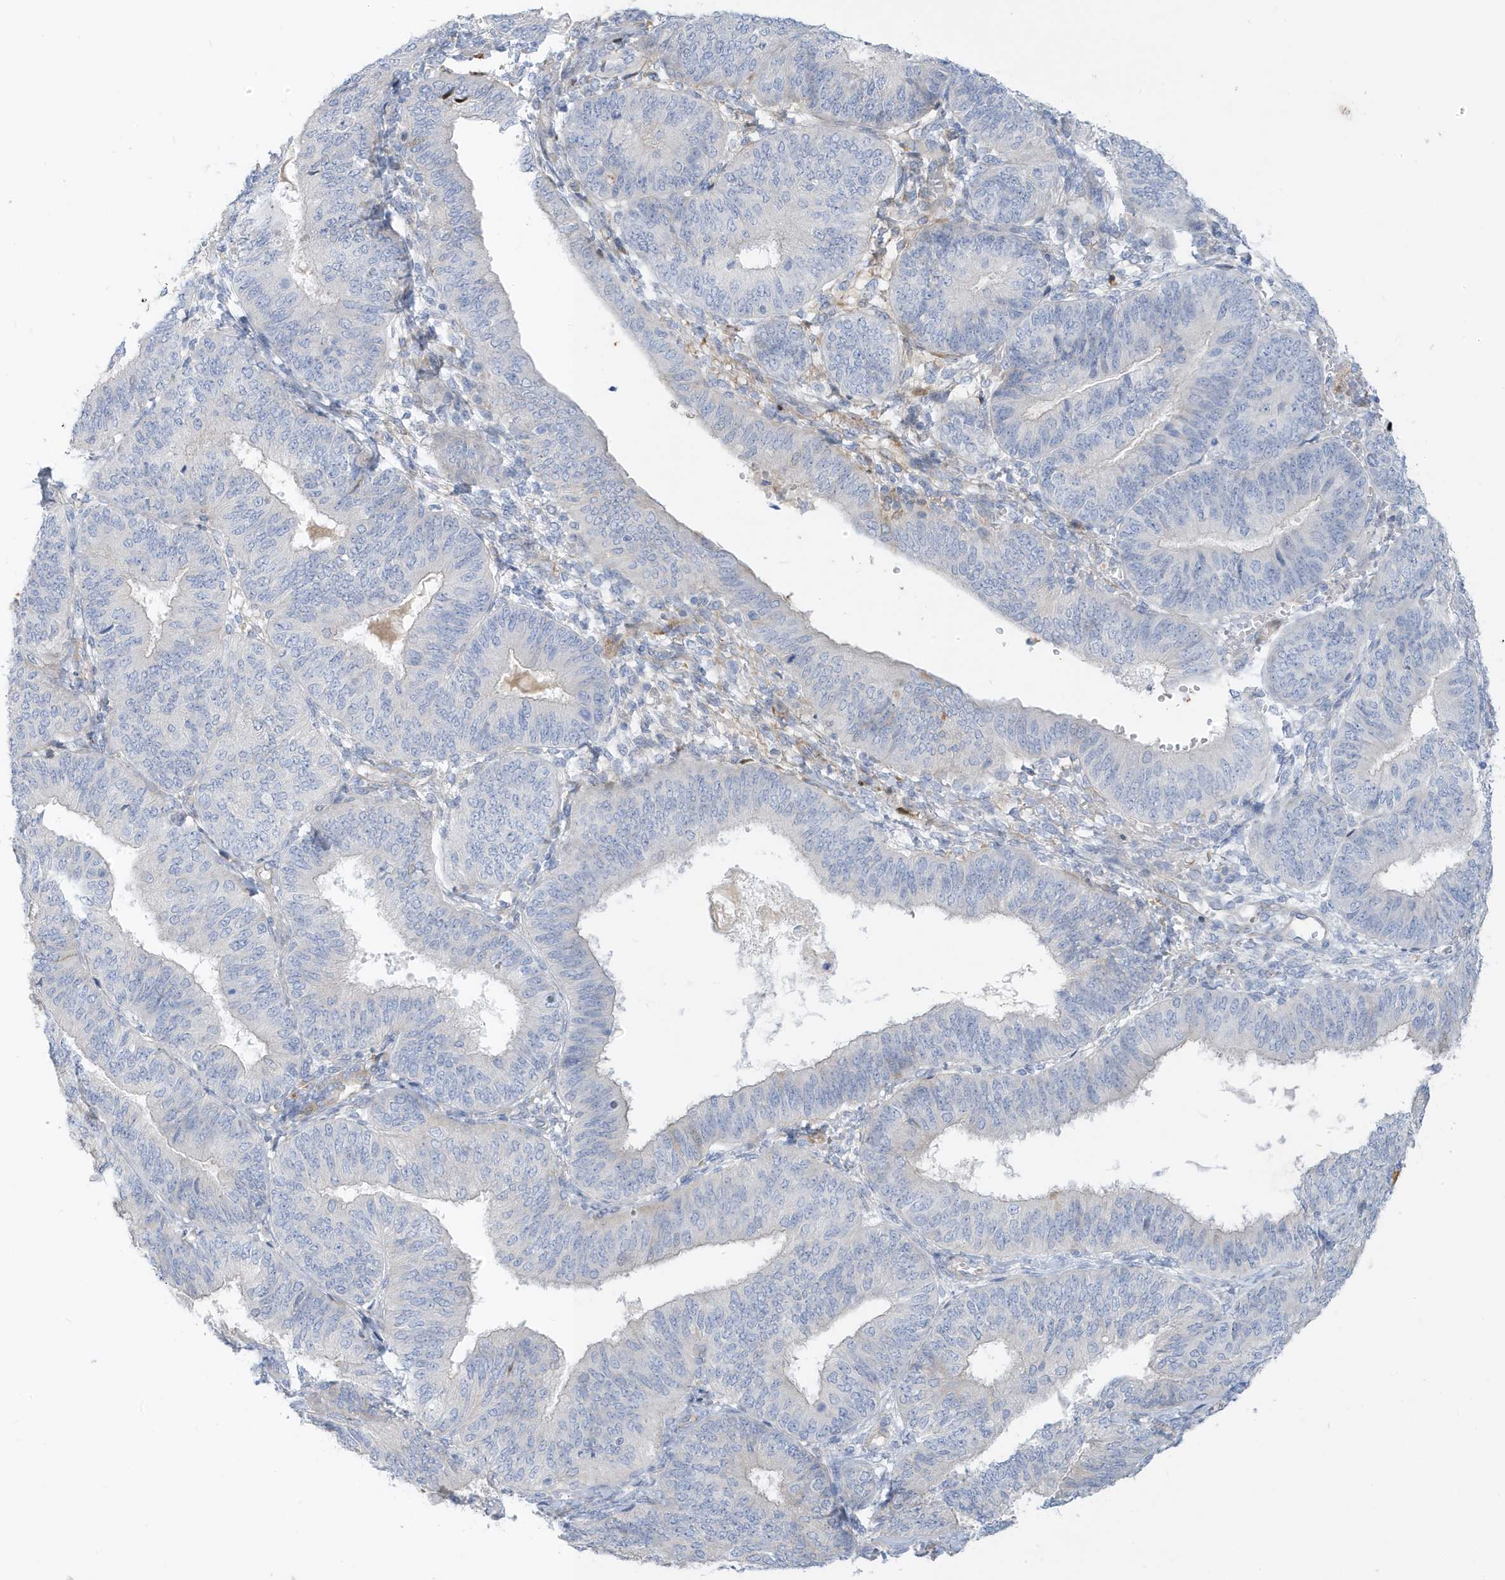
{"staining": {"intensity": "negative", "quantity": "none", "location": "none"}, "tissue": "endometrial cancer", "cell_type": "Tumor cells", "image_type": "cancer", "snomed": [{"axis": "morphology", "description": "Adenocarcinoma, NOS"}, {"axis": "topography", "description": "Endometrium"}], "caption": "This is an immunohistochemistry (IHC) photomicrograph of human adenocarcinoma (endometrial). There is no staining in tumor cells.", "gene": "ATP13A5", "patient": {"sex": "female", "age": 58}}